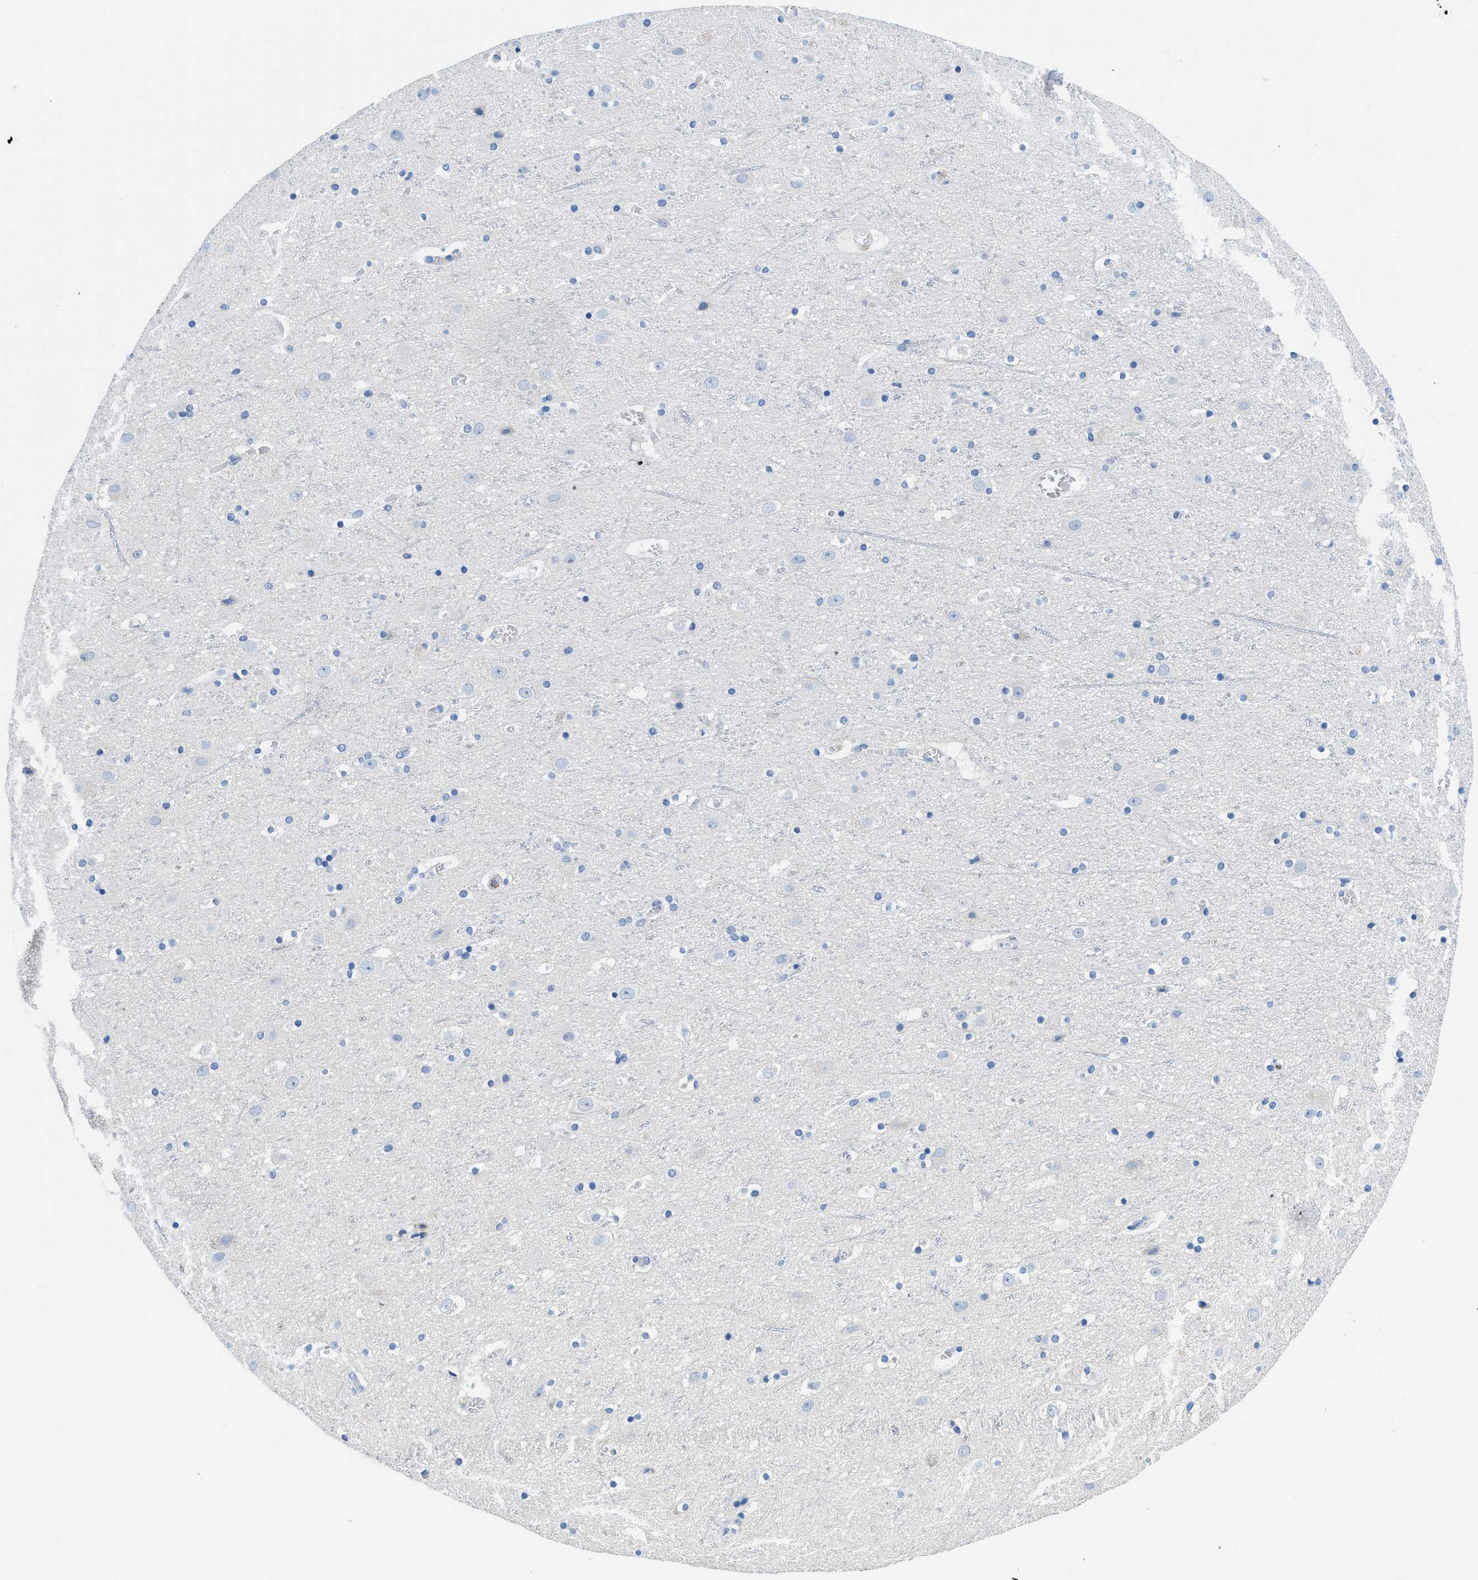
{"staining": {"intensity": "negative", "quantity": "none", "location": "none"}, "tissue": "cerebral cortex", "cell_type": "Endothelial cells", "image_type": "normal", "snomed": [{"axis": "morphology", "description": "Normal tissue, NOS"}, {"axis": "topography", "description": "Cerebral cortex"}], "caption": "The immunohistochemistry (IHC) photomicrograph has no significant expression in endothelial cells of cerebral cortex.", "gene": "NEB", "patient": {"sex": "male", "age": 45}}